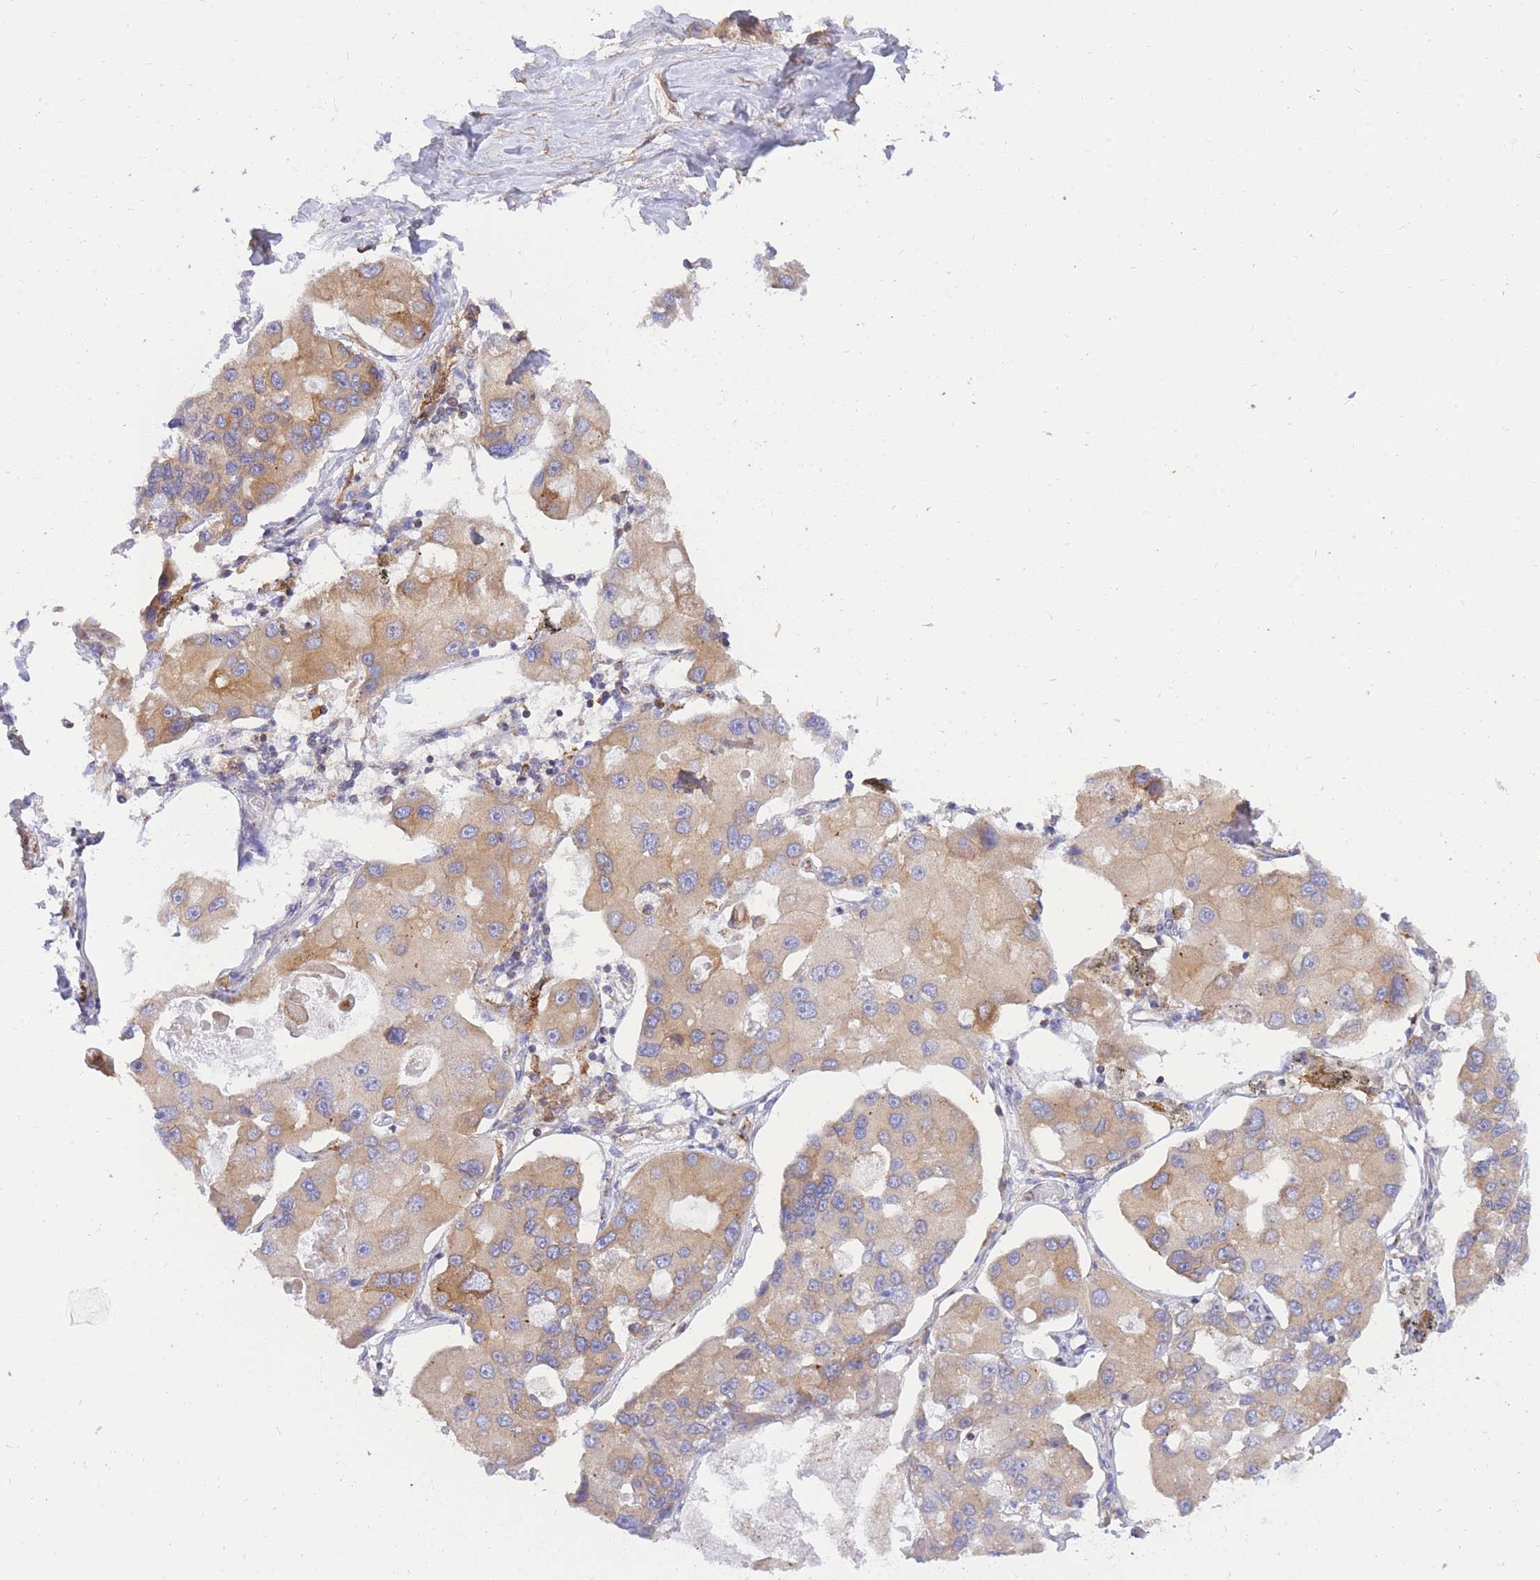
{"staining": {"intensity": "weak", "quantity": ">75%", "location": "cytoplasmic/membranous"}, "tissue": "lung cancer", "cell_type": "Tumor cells", "image_type": "cancer", "snomed": [{"axis": "morphology", "description": "Adenocarcinoma, NOS"}, {"axis": "topography", "description": "Lung"}], "caption": "The histopathology image displays a brown stain indicating the presence of a protein in the cytoplasmic/membranous of tumor cells in lung cancer.", "gene": "REM1", "patient": {"sex": "female", "age": 54}}